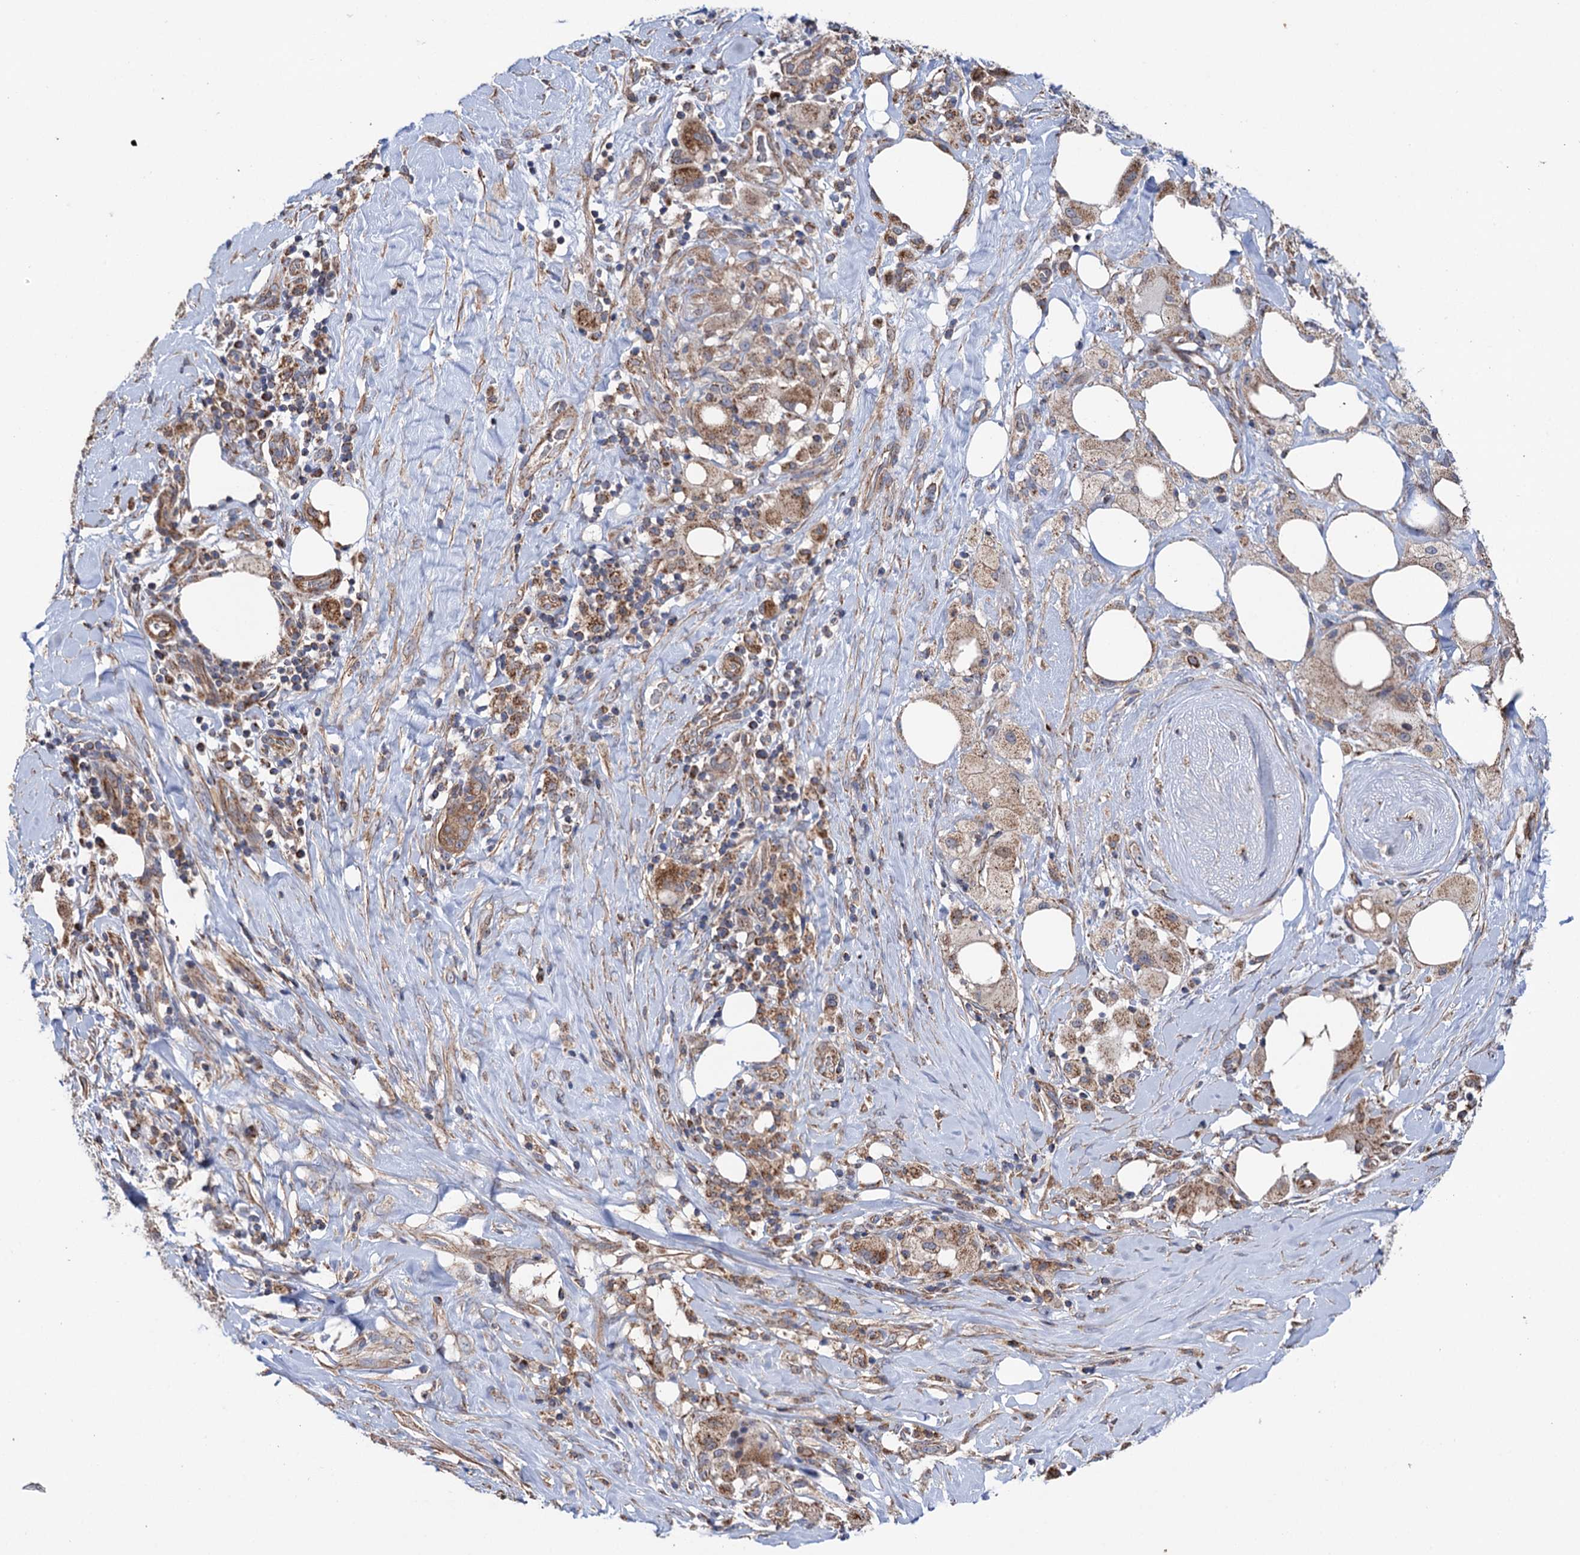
{"staining": {"intensity": "moderate", "quantity": ">75%", "location": "cytoplasmic/membranous"}, "tissue": "pancreatic cancer", "cell_type": "Tumor cells", "image_type": "cancer", "snomed": [{"axis": "morphology", "description": "Adenocarcinoma, NOS"}, {"axis": "topography", "description": "Pancreas"}], "caption": "Human pancreatic cancer (adenocarcinoma) stained with a brown dye reveals moderate cytoplasmic/membranous positive staining in about >75% of tumor cells.", "gene": "SUCLA2", "patient": {"sex": "male", "age": 58}}